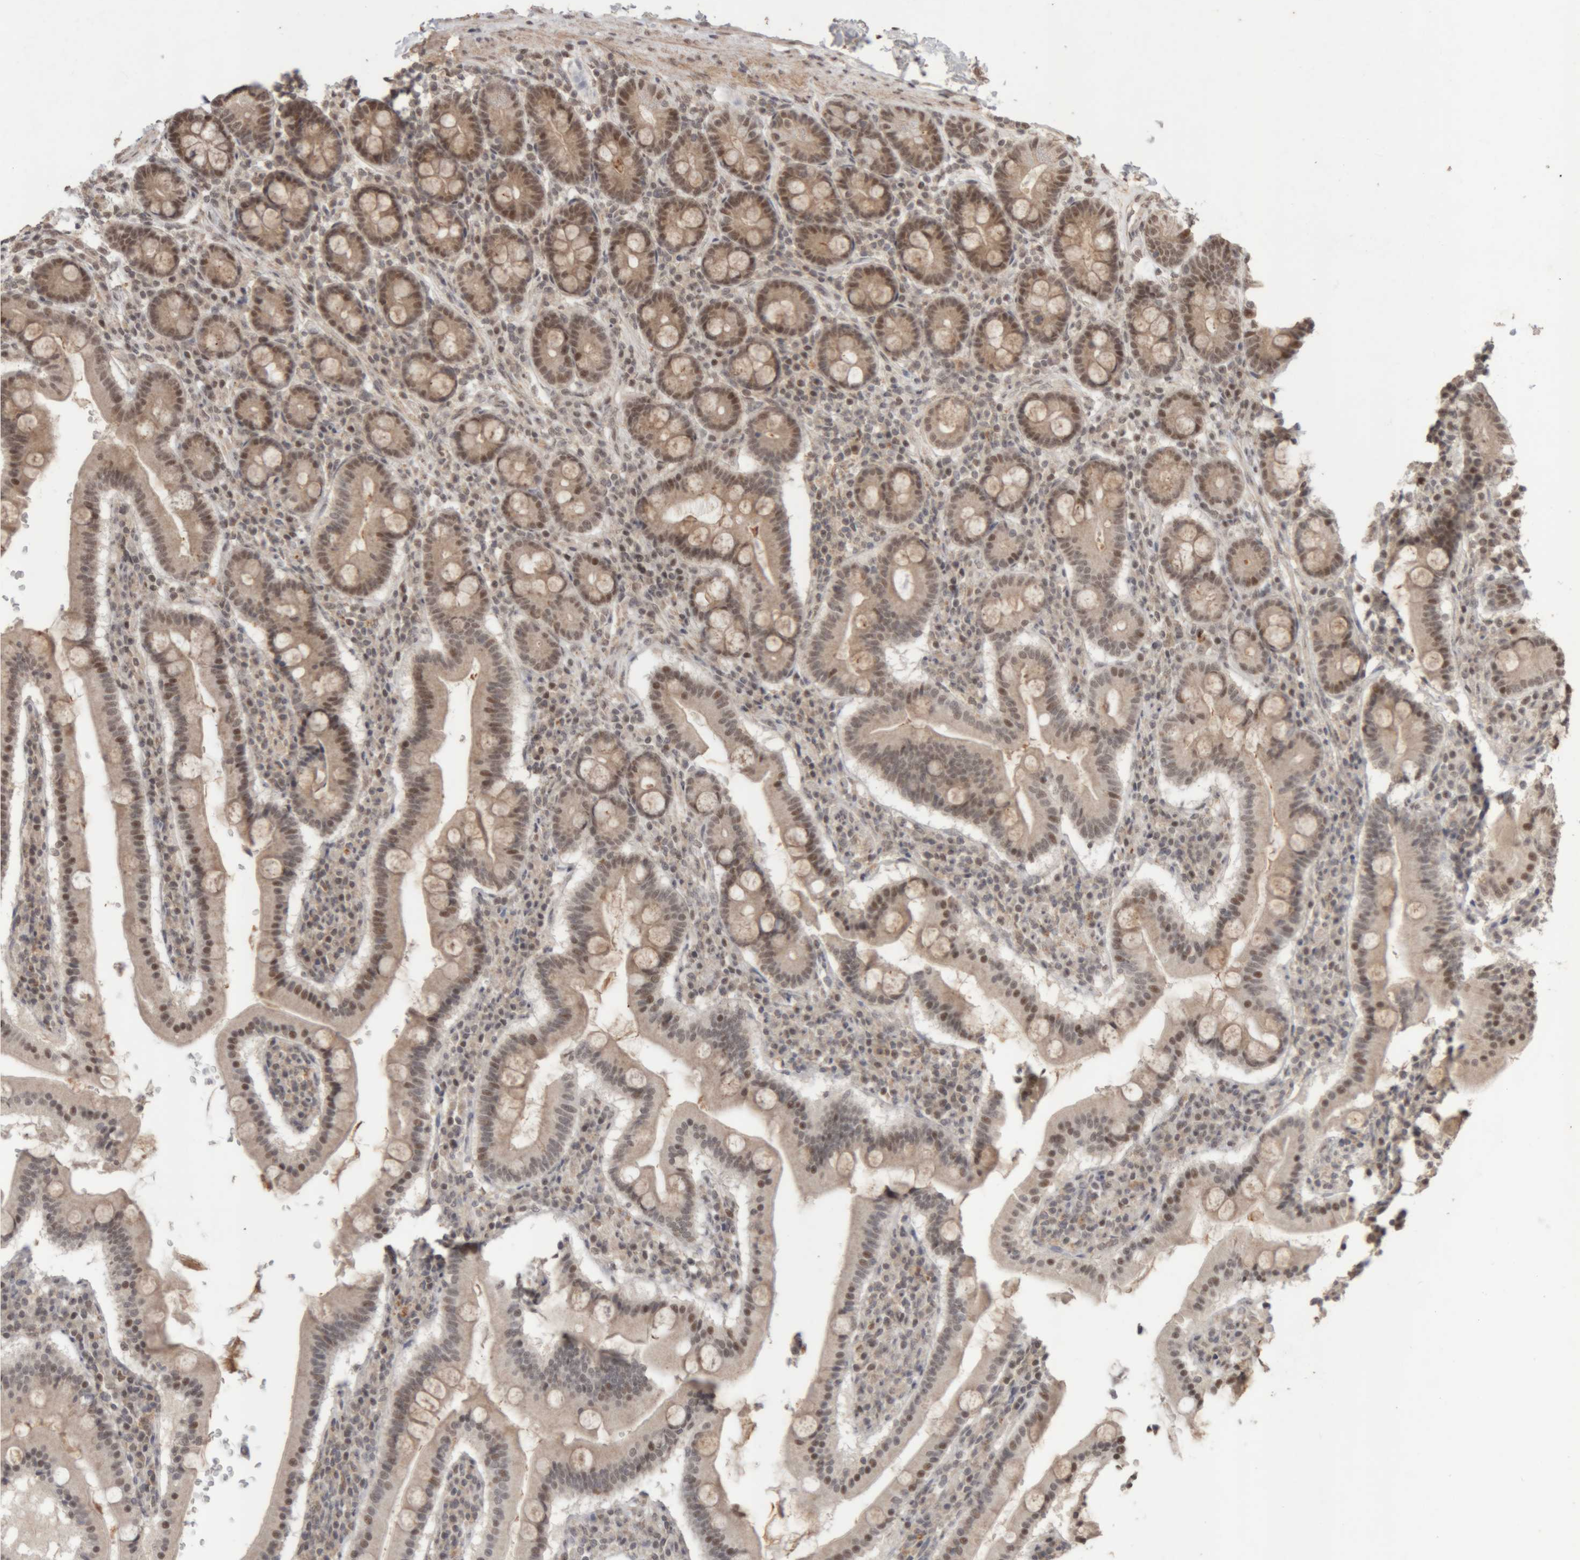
{"staining": {"intensity": "moderate", "quantity": ">75%", "location": "cytoplasmic/membranous,nuclear"}, "tissue": "duodenum", "cell_type": "Glandular cells", "image_type": "normal", "snomed": [{"axis": "morphology", "description": "Normal tissue, NOS"}, {"axis": "morphology", "description": "Adenocarcinoma, NOS"}, {"axis": "topography", "description": "Pancreas"}, {"axis": "topography", "description": "Duodenum"}], "caption": "Glandular cells show medium levels of moderate cytoplasmic/membranous,nuclear staining in approximately >75% of cells in normal human duodenum. The staining was performed using DAB, with brown indicating positive protein expression. Nuclei are stained blue with hematoxylin.", "gene": "KEAP1", "patient": {"sex": "male", "age": 50}}